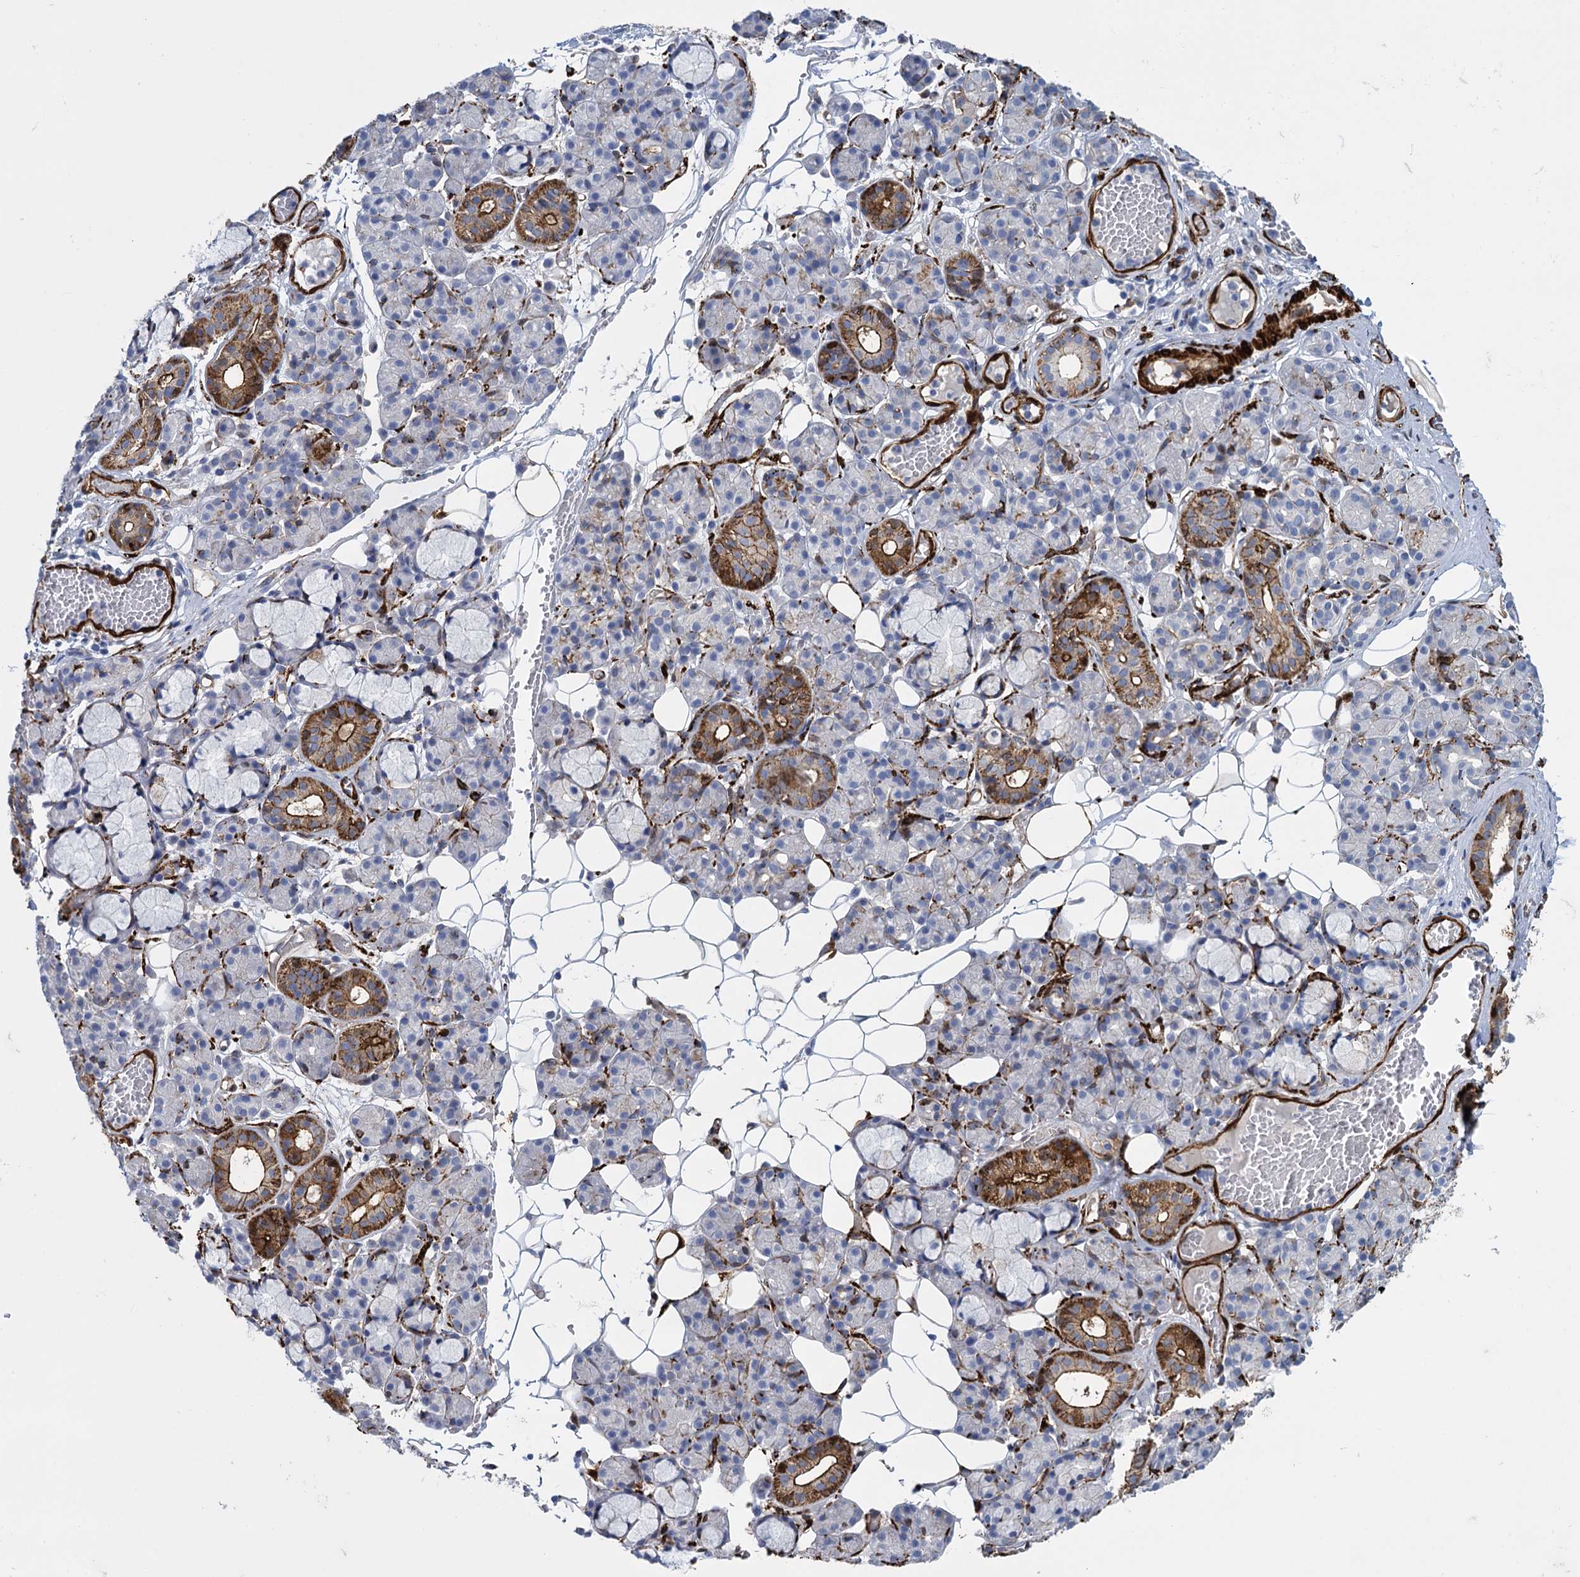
{"staining": {"intensity": "moderate", "quantity": "25%-75%", "location": "cytoplasmic/membranous"}, "tissue": "salivary gland", "cell_type": "Glandular cells", "image_type": "normal", "snomed": [{"axis": "morphology", "description": "Normal tissue, NOS"}, {"axis": "topography", "description": "Salivary gland"}], "caption": "High-magnification brightfield microscopy of unremarkable salivary gland stained with DAB (brown) and counterstained with hematoxylin (blue). glandular cells exhibit moderate cytoplasmic/membranous positivity is seen in about25%-75% of cells.", "gene": "SNCG", "patient": {"sex": "male", "age": 63}}